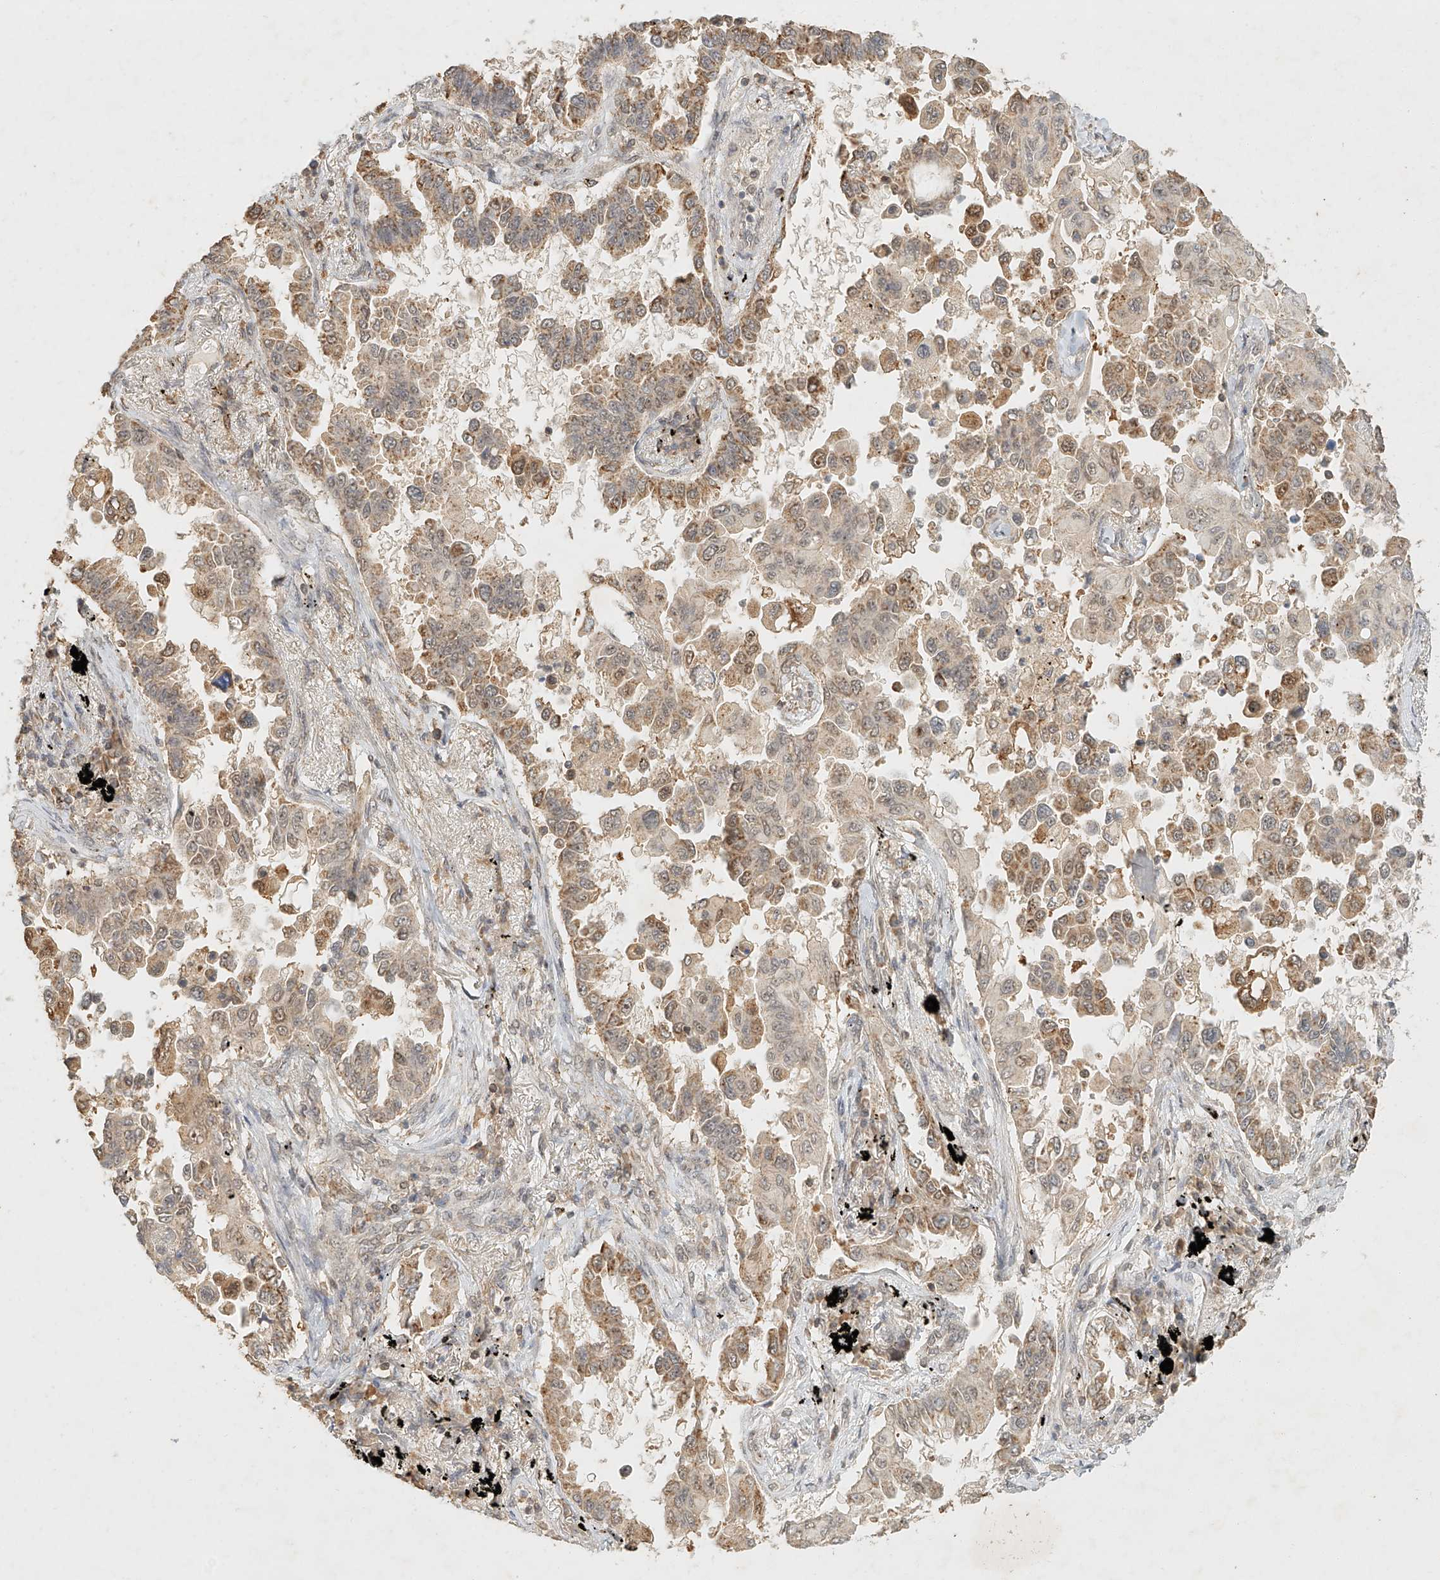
{"staining": {"intensity": "moderate", "quantity": ">75%", "location": "cytoplasmic/membranous"}, "tissue": "lung cancer", "cell_type": "Tumor cells", "image_type": "cancer", "snomed": [{"axis": "morphology", "description": "Adenocarcinoma, NOS"}, {"axis": "topography", "description": "Lung"}], "caption": "Immunohistochemical staining of human lung adenocarcinoma exhibits medium levels of moderate cytoplasmic/membranous positivity in approximately >75% of tumor cells.", "gene": "CXorf58", "patient": {"sex": "female", "age": 67}}